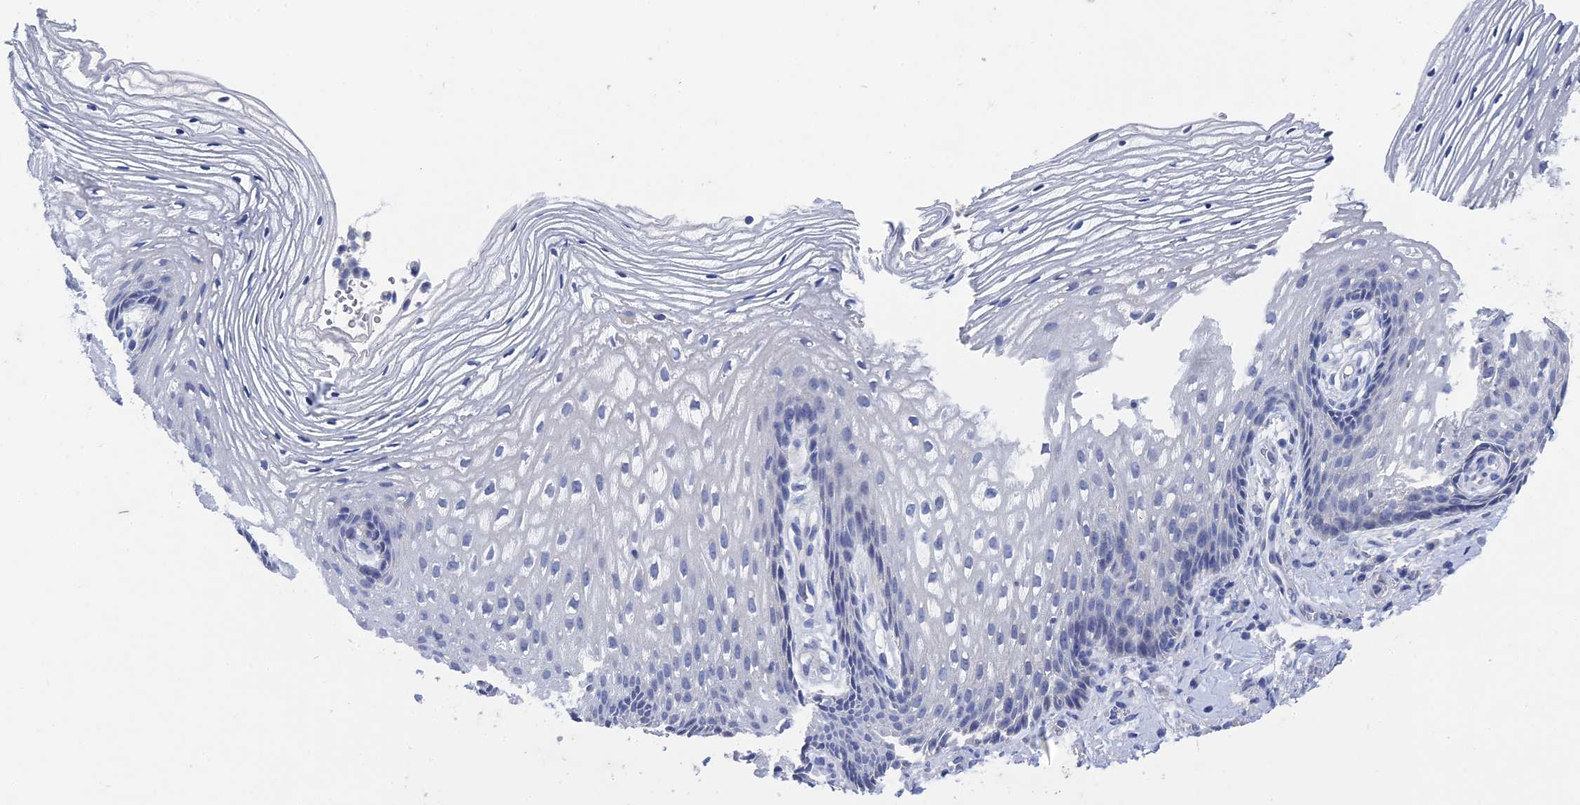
{"staining": {"intensity": "negative", "quantity": "none", "location": "none"}, "tissue": "vagina", "cell_type": "Squamous epithelial cells", "image_type": "normal", "snomed": [{"axis": "morphology", "description": "Normal tissue, NOS"}, {"axis": "topography", "description": "Vagina"}], "caption": "The immunohistochemistry (IHC) photomicrograph has no significant positivity in squamous epithelial cells of vagina.", "gene": "GFAP", "patient": {"sex": "female", "age": 60}}